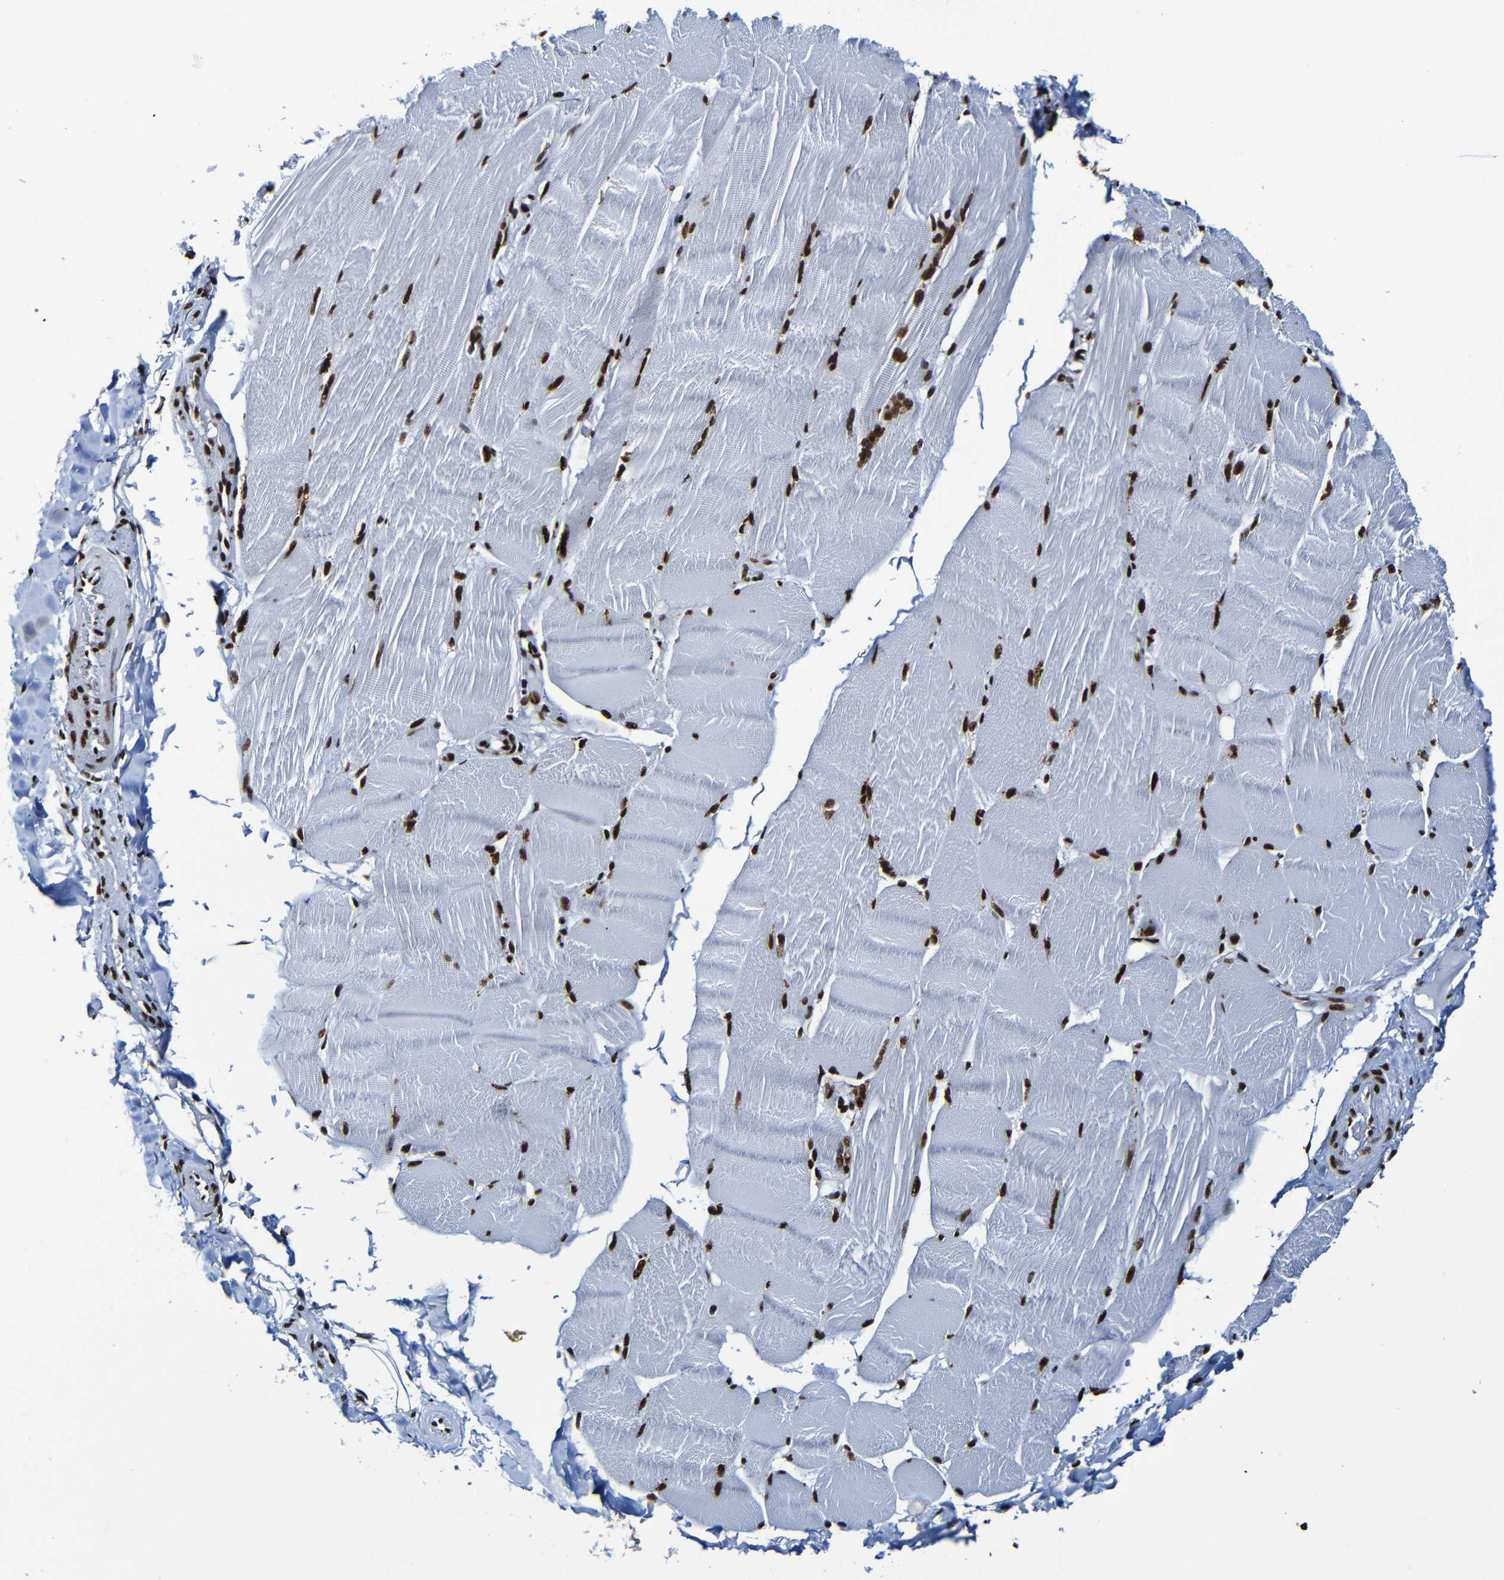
{"staining": {"intensity": "strong", "quantity": ">75%", "location": "nuclear"}, "tissue": "skeletal muscle", "cell_type": "Myocytes", "image_type": "normal", "snomed": [{"axis": "morphology", "description": "Normal tissue, NOS"}, {"axis": "topography", "description": "Skin"}, {"axis": "topography", "description": "Skeletal muscle"}], "caption": "Skeletal muscle stained with DAB IHC reveals high levels of strong nuclear staining in about >75% of myocytes.", "gene": "SRSF3", "patient": {"sex": "male", "age": 83}}